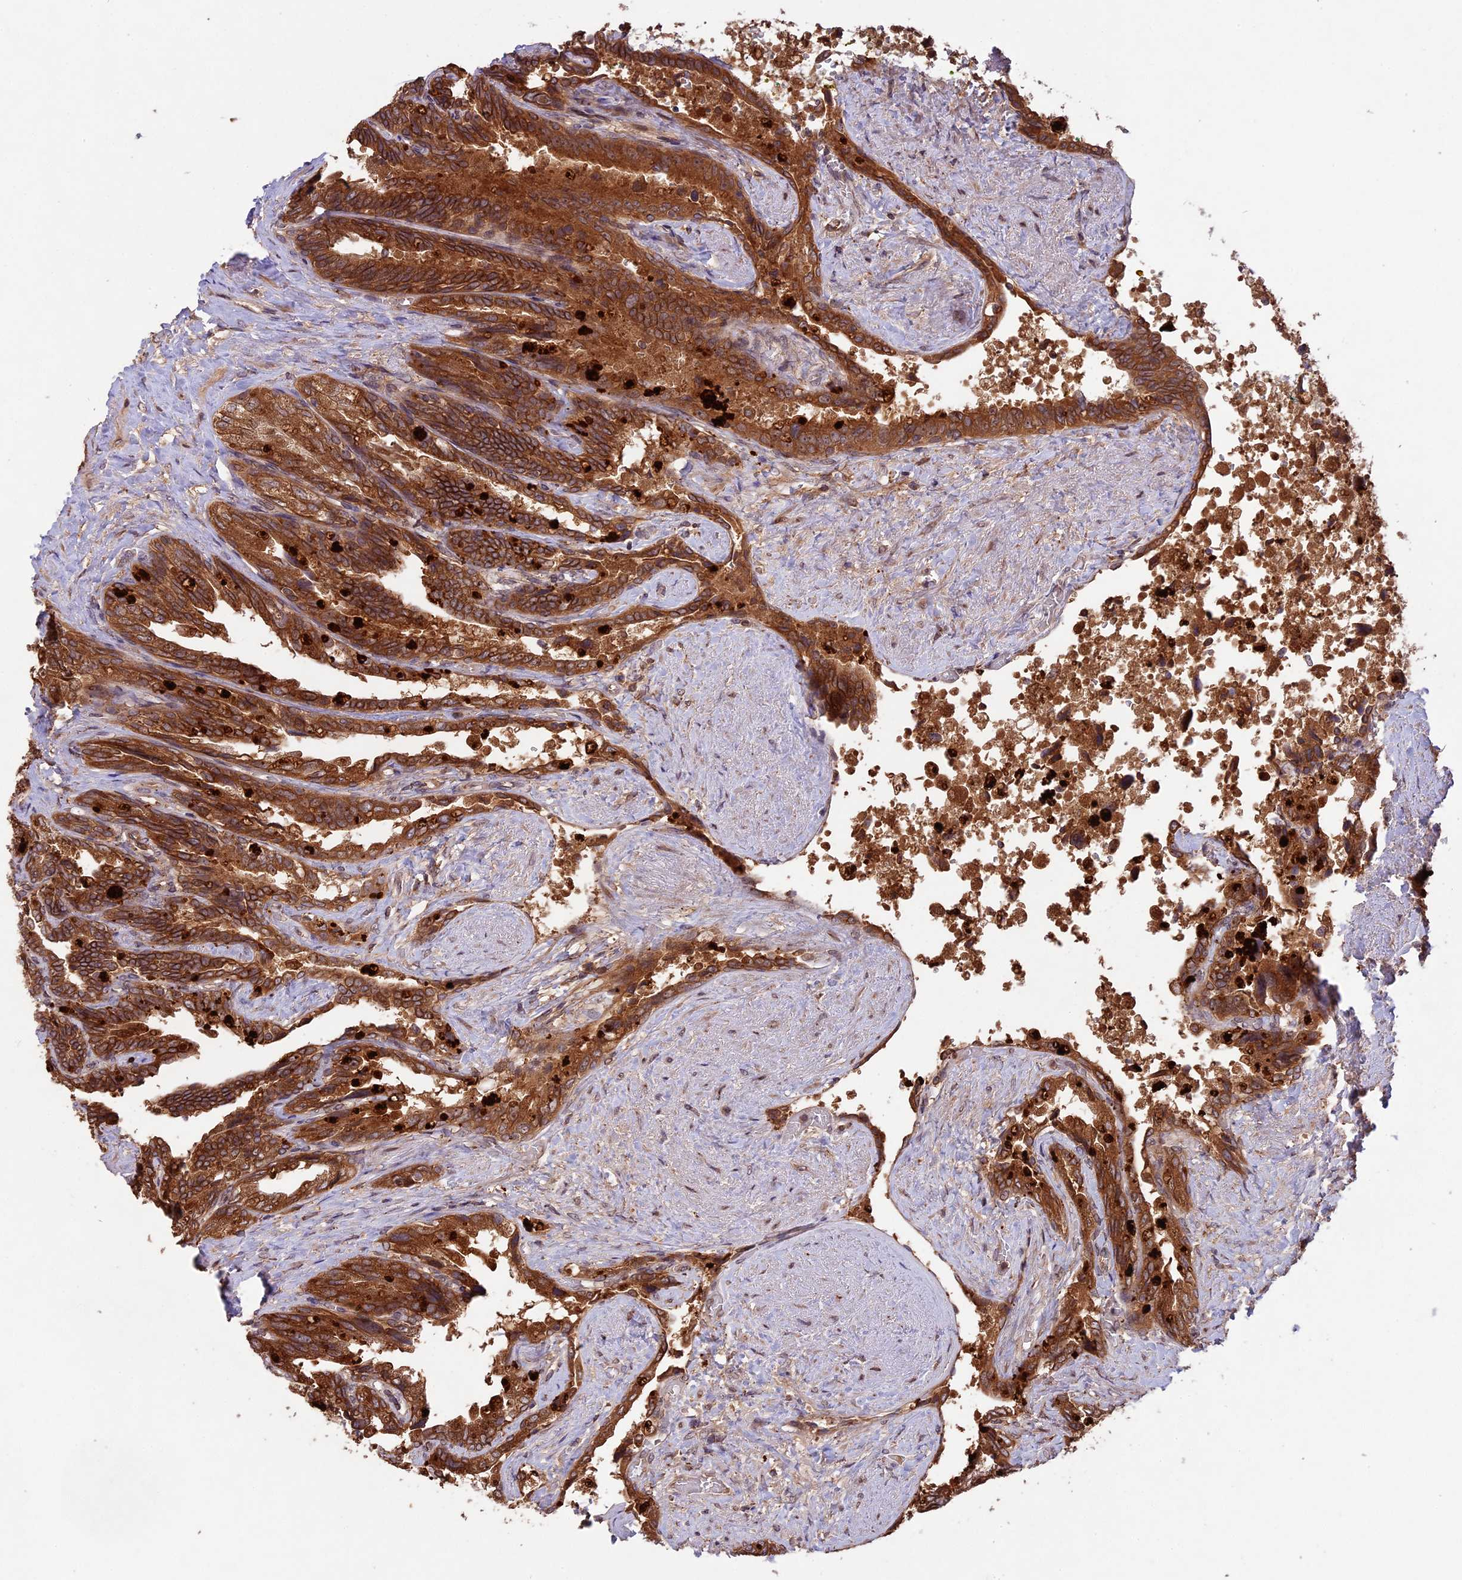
{"staining": {"intensity": "strong", "quantity": ">75%", "location": "cytoplasmic/membranous"}, "tissue": "seminal vesicle", "cell_type": "Glandular cells", "image_type": "normal", "snomed": [{"axis": "morphology", "description": "Normal tissue, NOS"}, {"axis": "topography", "description": "Seminal veicle"}, {"axis": "topography", "description": "Peripheral nerve tissue"}], "caption": "Protein expression analysis of unremarkable seminal vesicle shows strong cytoplasmic/membranous positivity in approximately >75% of glandular cells. (brown staining indicates protein expression, while blue staining denotes nuclei).", "gene": "CHAC1", "patient": {"sex": "male", "age": 60}}